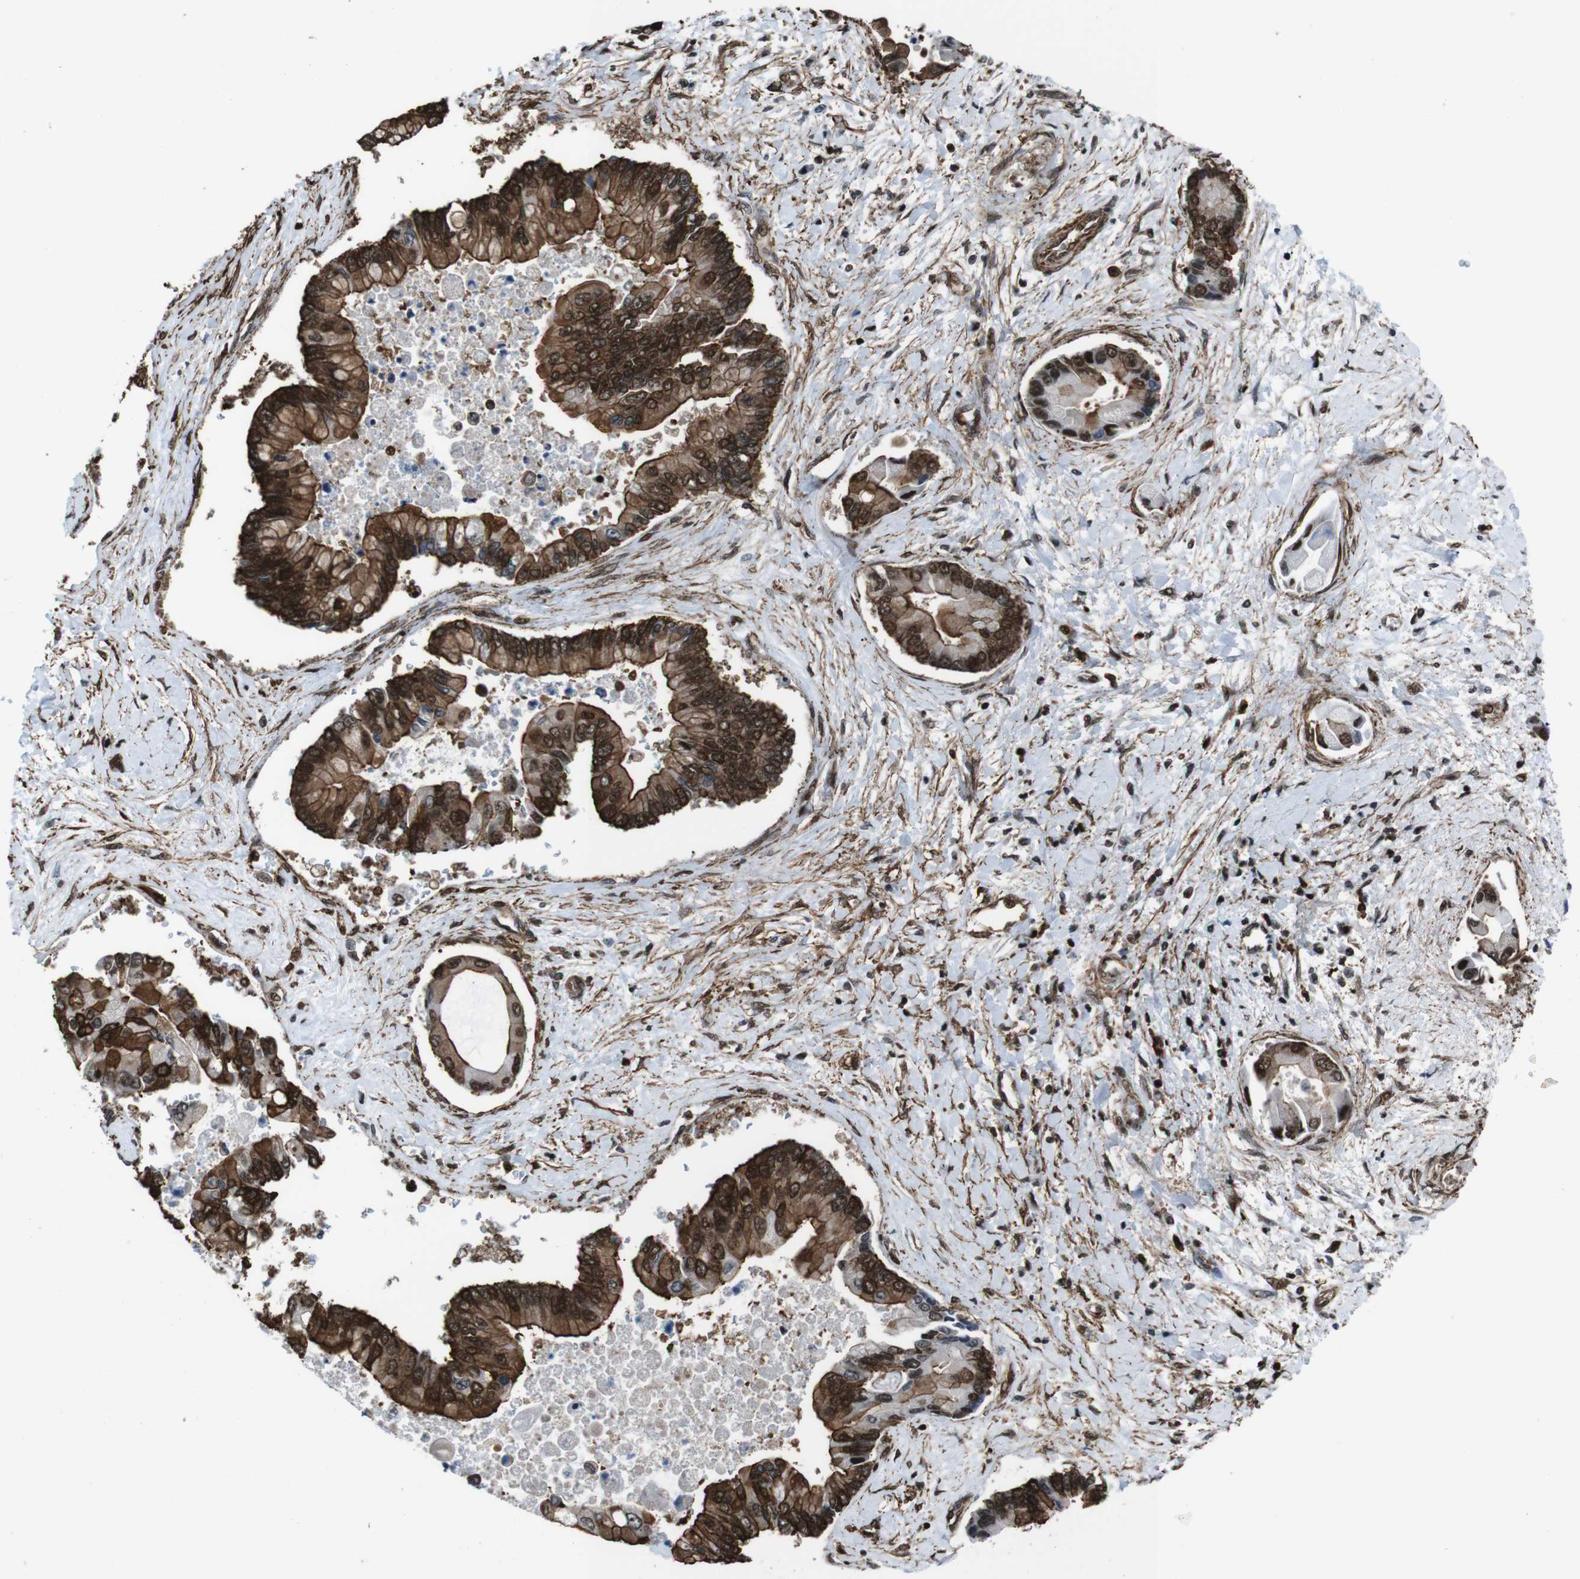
{"staining": {"intensity": "strong", "quantity": ">75%", "location": "cytoplasmic/membranous,nuclear"}, "tissue": "liver cancer", "cell_type": "Tumor cells", "image_type": "cancer", "snomed": [{"axis": "morphology", "description": "Cholangiocarcinoma"}, {"axis": "topography", "description": "Liver"}], "caption": "Liver cancer stained for a protein reveals strong cytoplasmic/membranous and nuclear positivity in tumor cells.", "gene": "HNRNPU", "patient": {"sex": "male", "age": 50}}